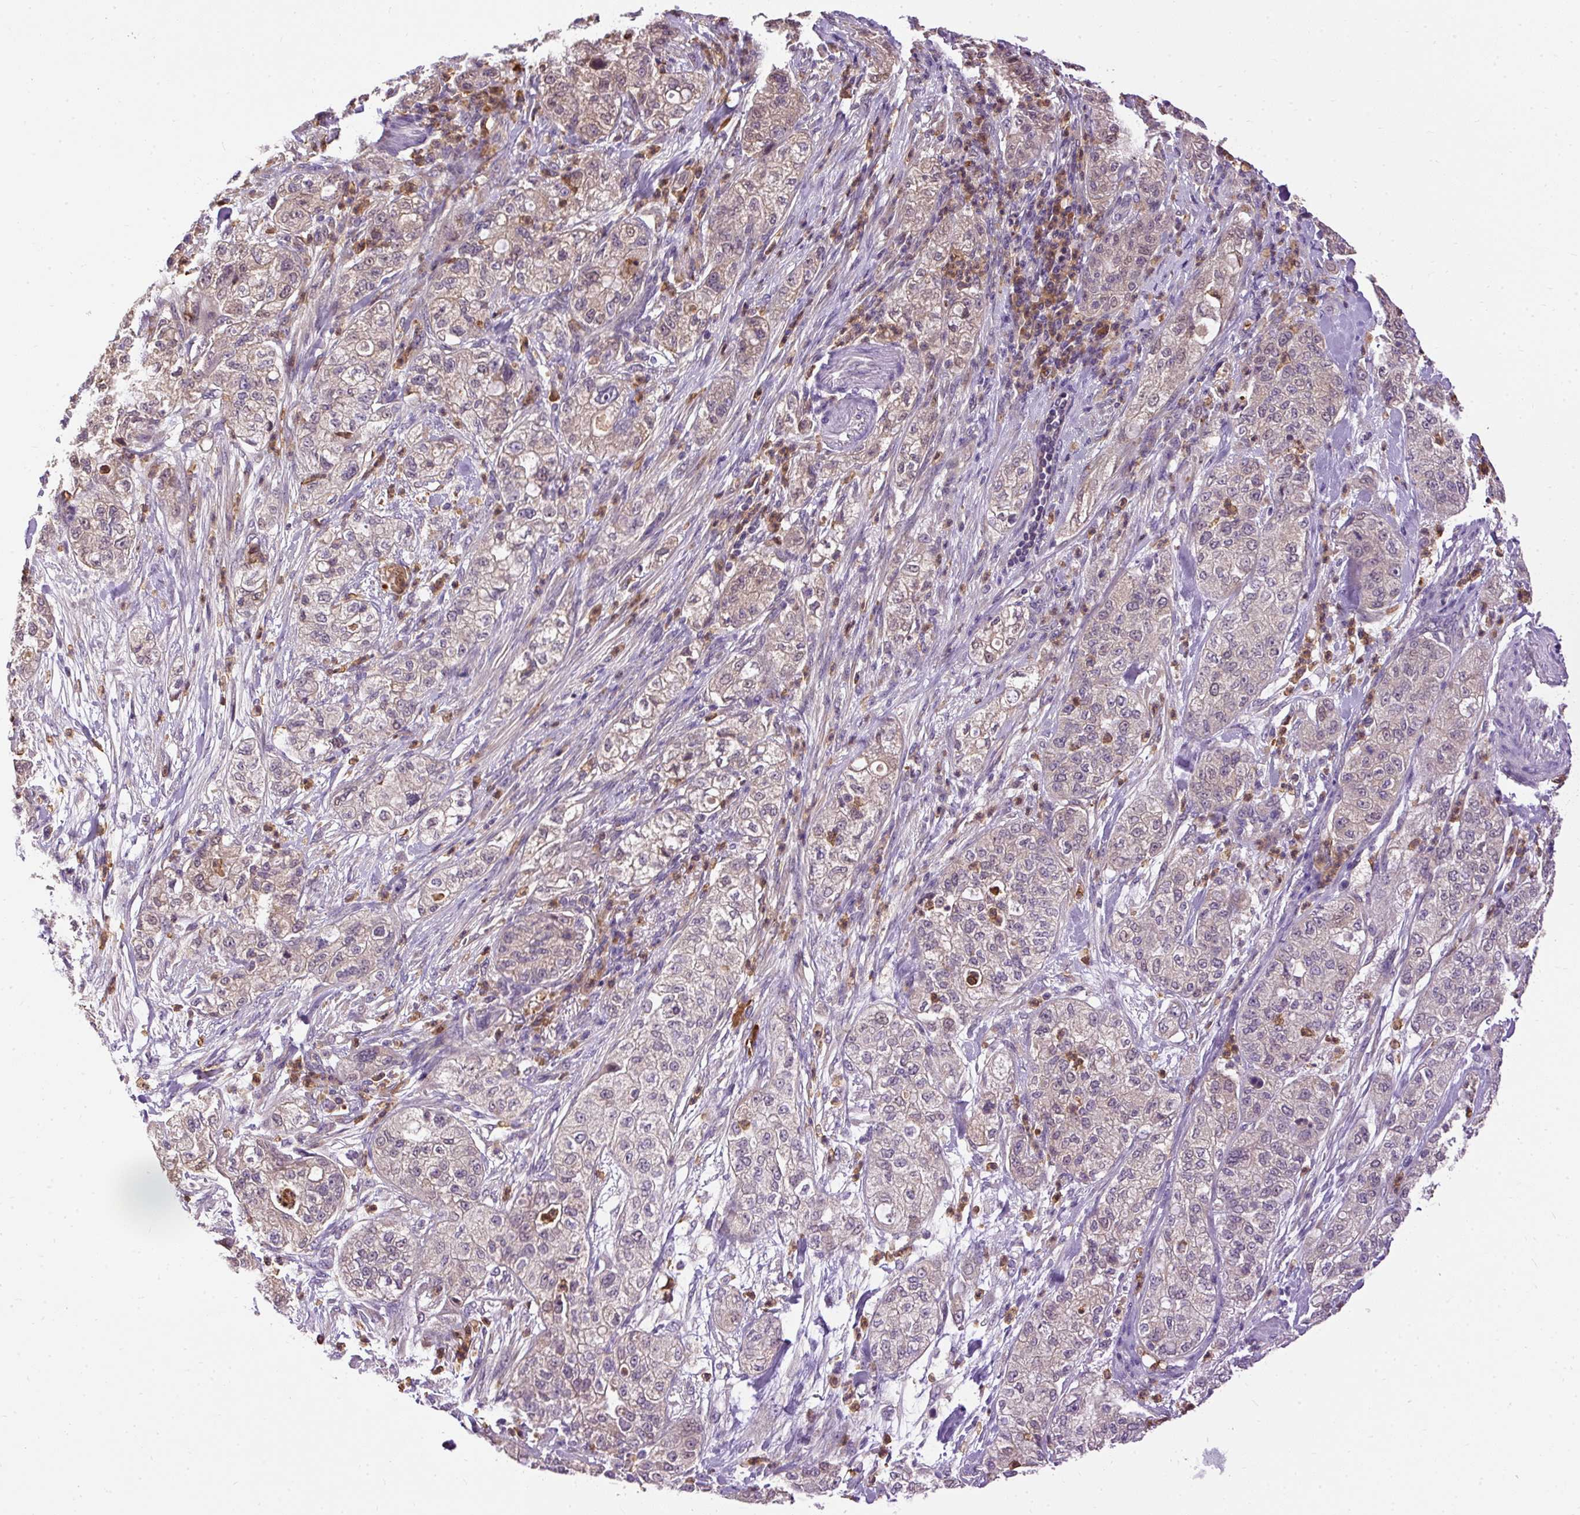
{"staining": {"intensity": "negative", "quantity": "none", "location": "none"}, "tissue": "pancreatic cancer", "cell_type": "Tumor cells", "image_type": "cancer", "snomed": [{"axis": "morphology", "description": "Adenocarcinoma, NOS"}, {"axis": "topography", "description": "Pancreas"}], "caption": "A high-resolution image shows IHC staining of pancreatic cancer, which shows no significant positivity in tumor cells.", "gene": "CTTNBP2", "patient": {"sex": "female", "age": 78}}